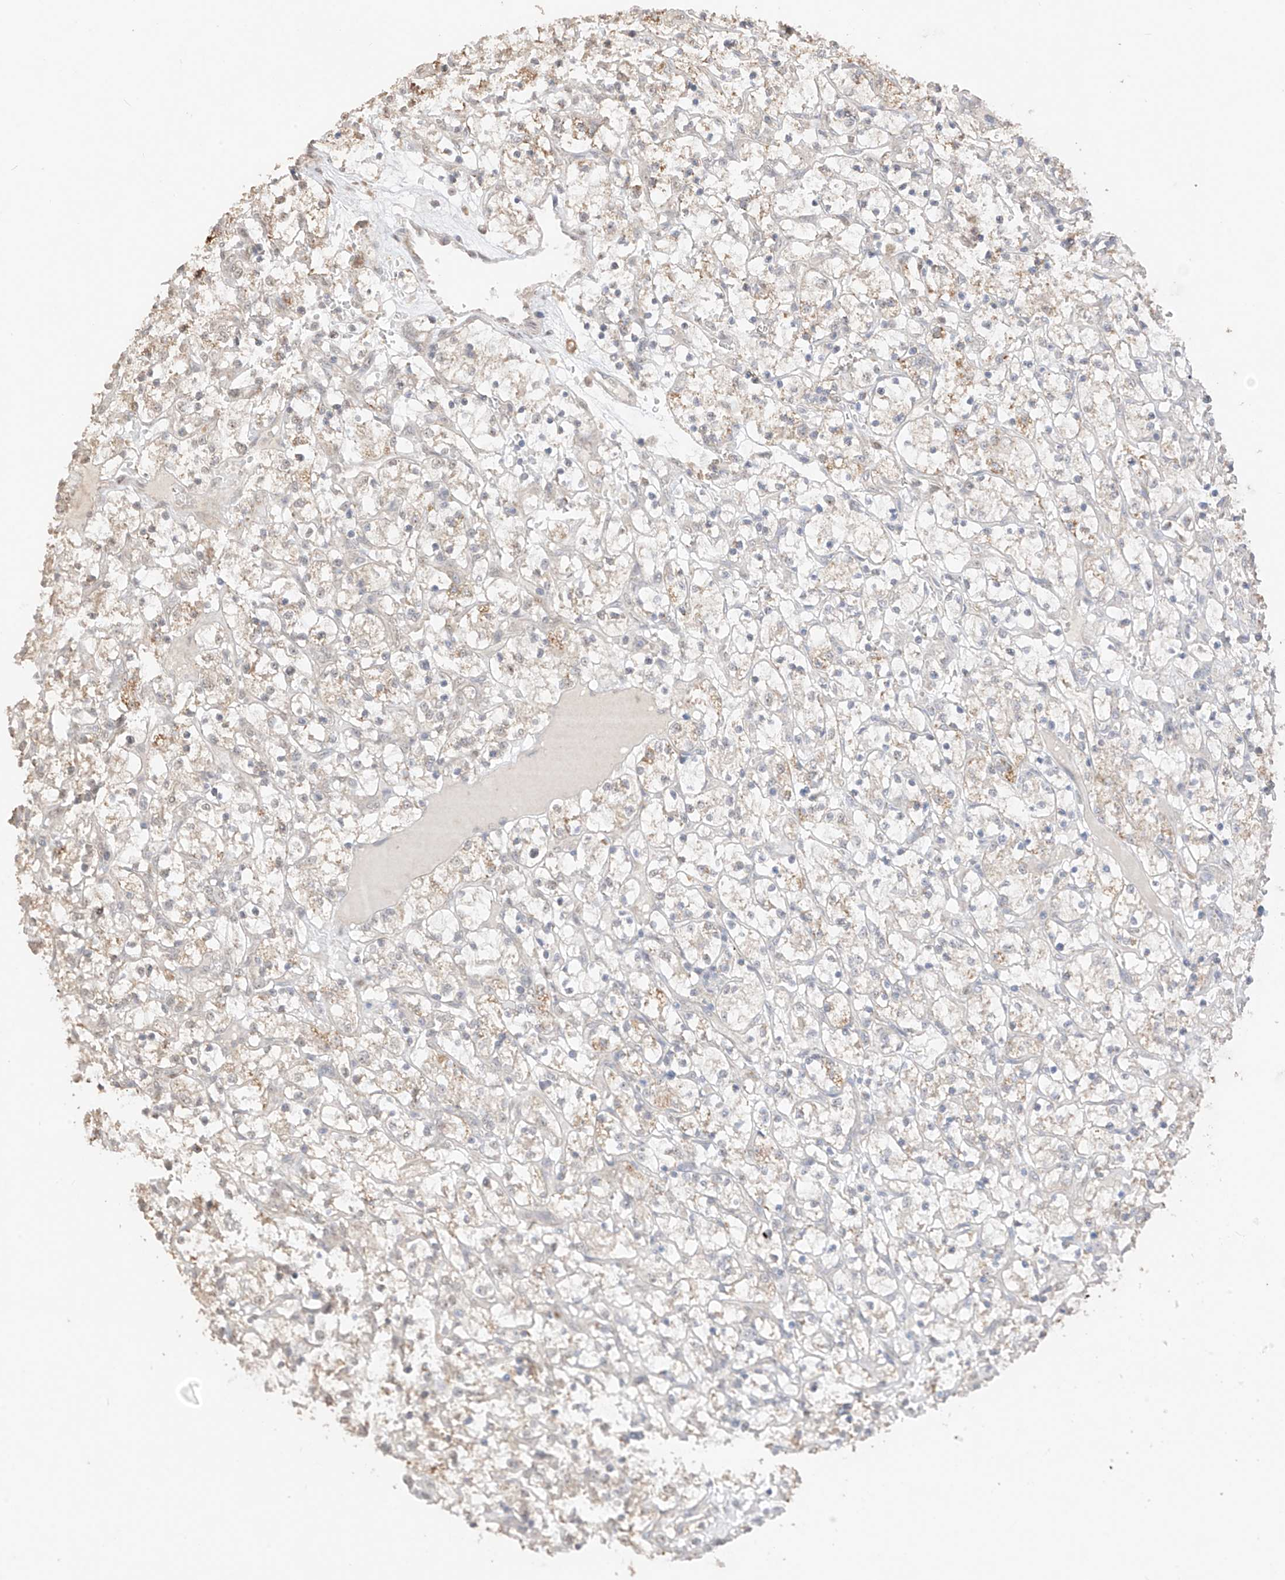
{"staining": {"intensity": "weak", "quantity": "25%-75%", "location": "cytoplasmic/membranous"}, "tissue": "renal cancer", "cell_type": "Tumor cells", "image_type": "cancer", "snomed": [{"axis": "morphology", "description": "Adenocarcinoma, NOS"}, {"axis": "topography", "description": "Kidney"}], "caption": "High-power microscopy captured an immunohistochemistry micrograph of renal adenocarcinoma, revealing weak cytoplasmic/membranous expression in about 25%-75% of tumor cells.", "gene": "LATS1", "patient": {"sex": "female", "age": 69}}